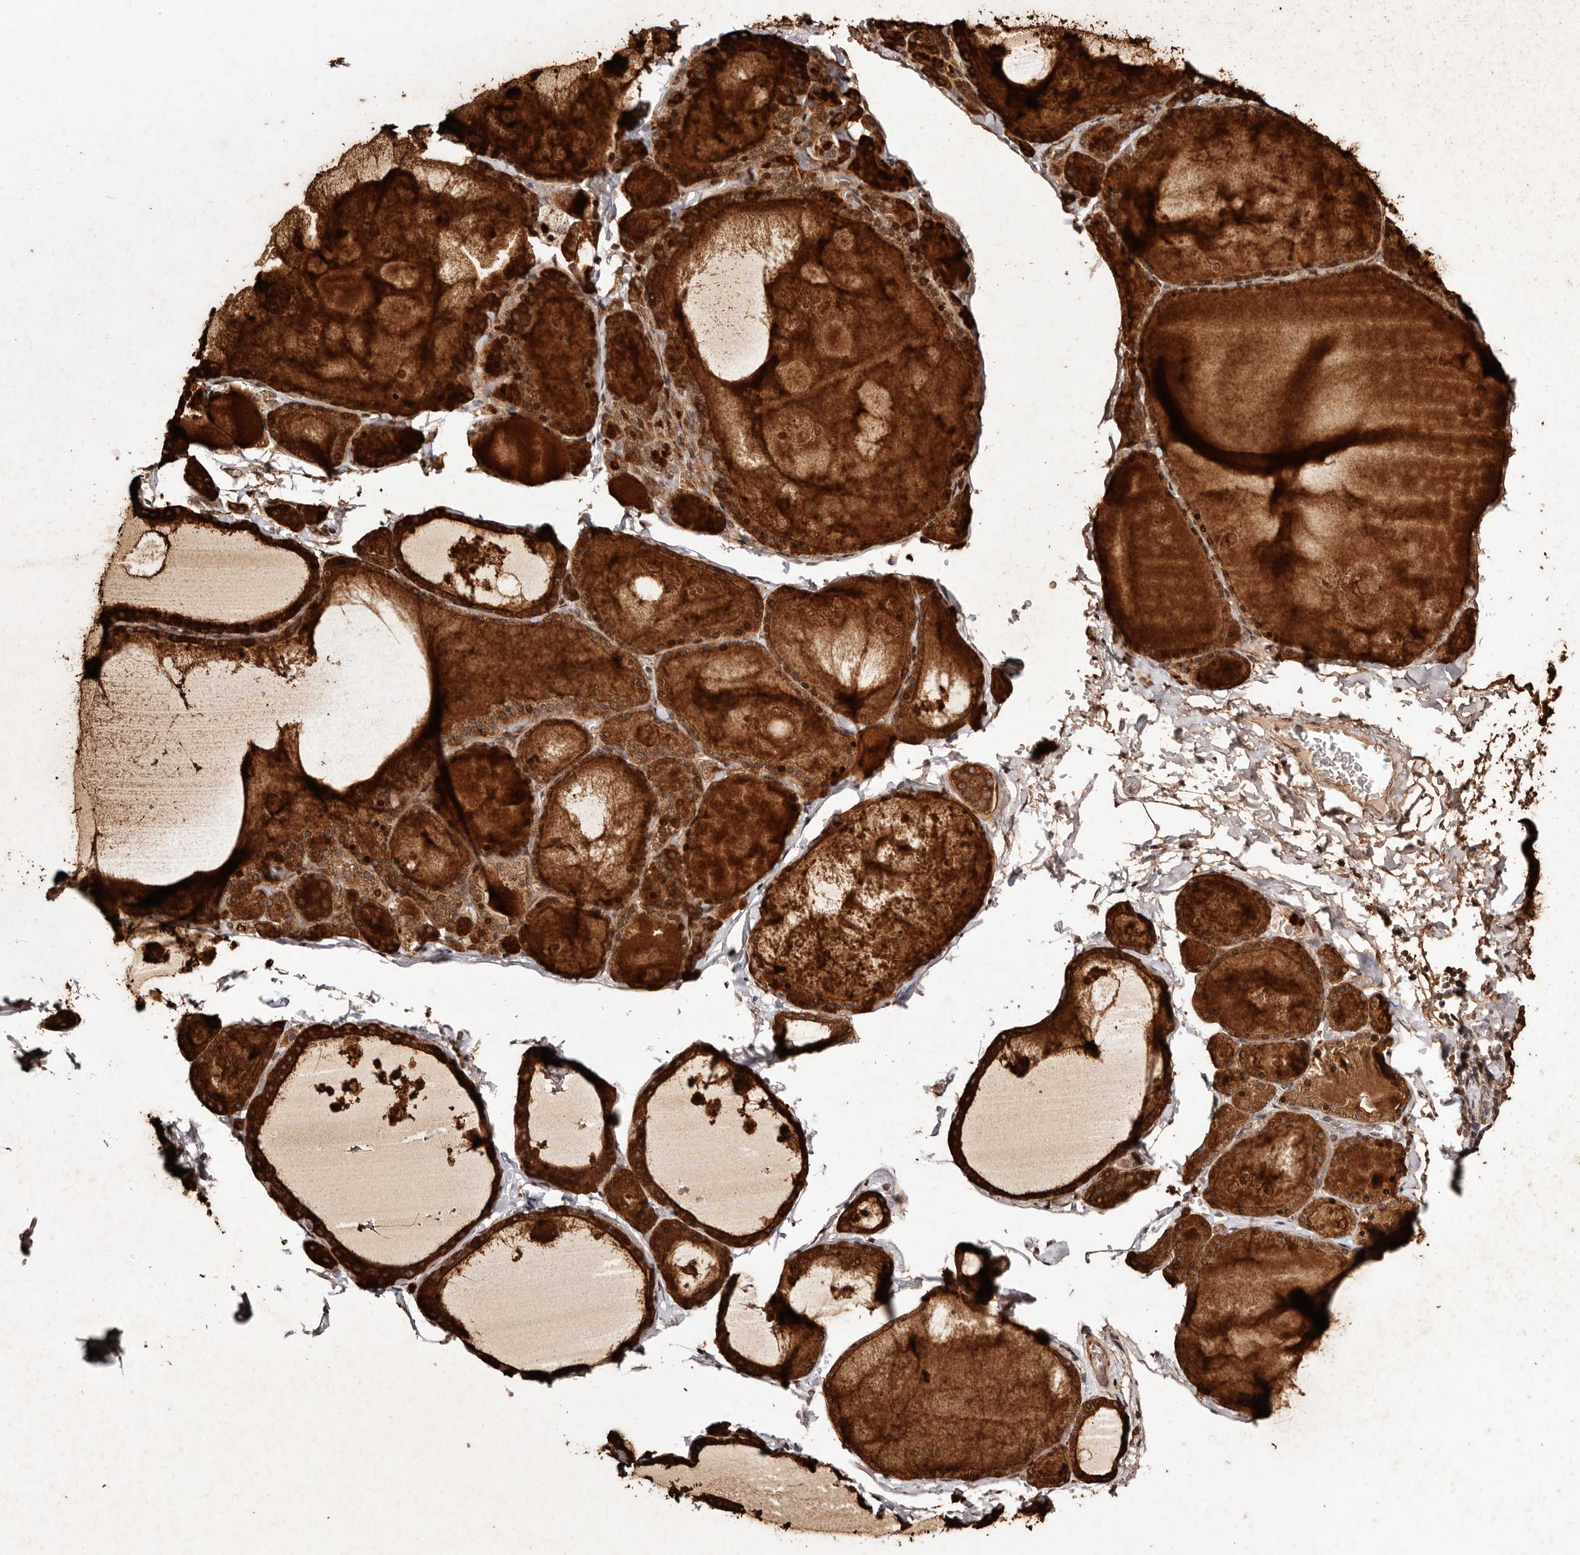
{"staining": {"intensity": "moderate", "quantity": ">75%", "location": "cytoplasmic/membranous,nuclear"}, "tissue": "thyroid gland", "cell_type": "Glandular cells", "image_type": "normal", "snomed": [{"axis": "morphology", "description": "Normal tissue, NOS"}, {"axis": "topography", "description": "Thyroid gland"}], "caption": "Thyroid gland stained for a protein (brown) demonstrates moderate cytoplasmic/membranous,nuclear positive expression in approximately >75% of glandular cells.", "gene": "HIVEP3", "patient": {"sex": "male", "age": 56}}